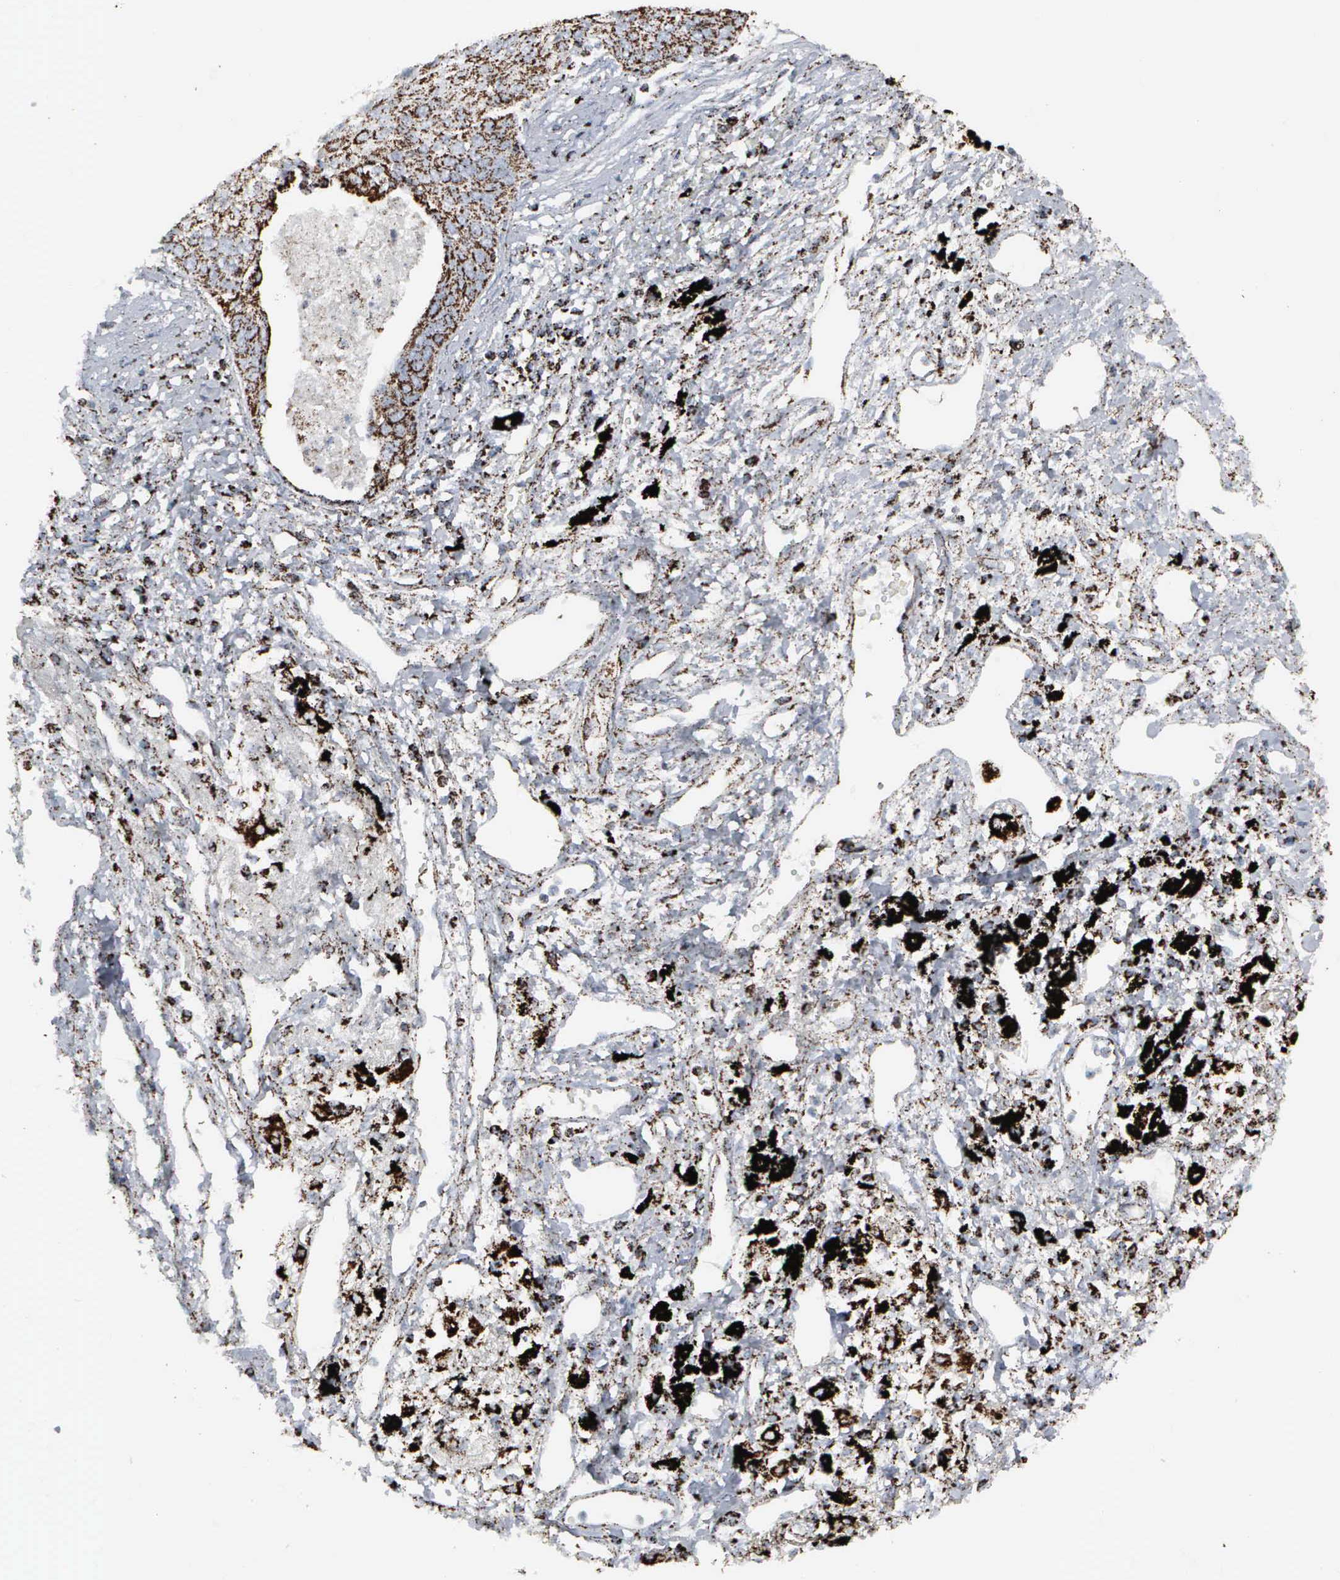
{"staining": {"intensity": "strong", "quantity": ">75%", "location": "cytoplasmic/membranous"}, "tissue": "lung cancer", "cell_type": "Tumor cells", "image_type": "cancer", "snomed": [{"axis": "morphology", "description": "Squamous cell carcinoma, NOS"}, {"axis": "topography", "description": "Lung"}], "caption": "About >75% of tumor cells in human lung squamous cell carcinoma display strong cytoplasmic/membranous protein expression as visualized by brown immunohistochemical staining.", "gene": "HSPA9", "patient": {"sex": "male", "age": 71}}